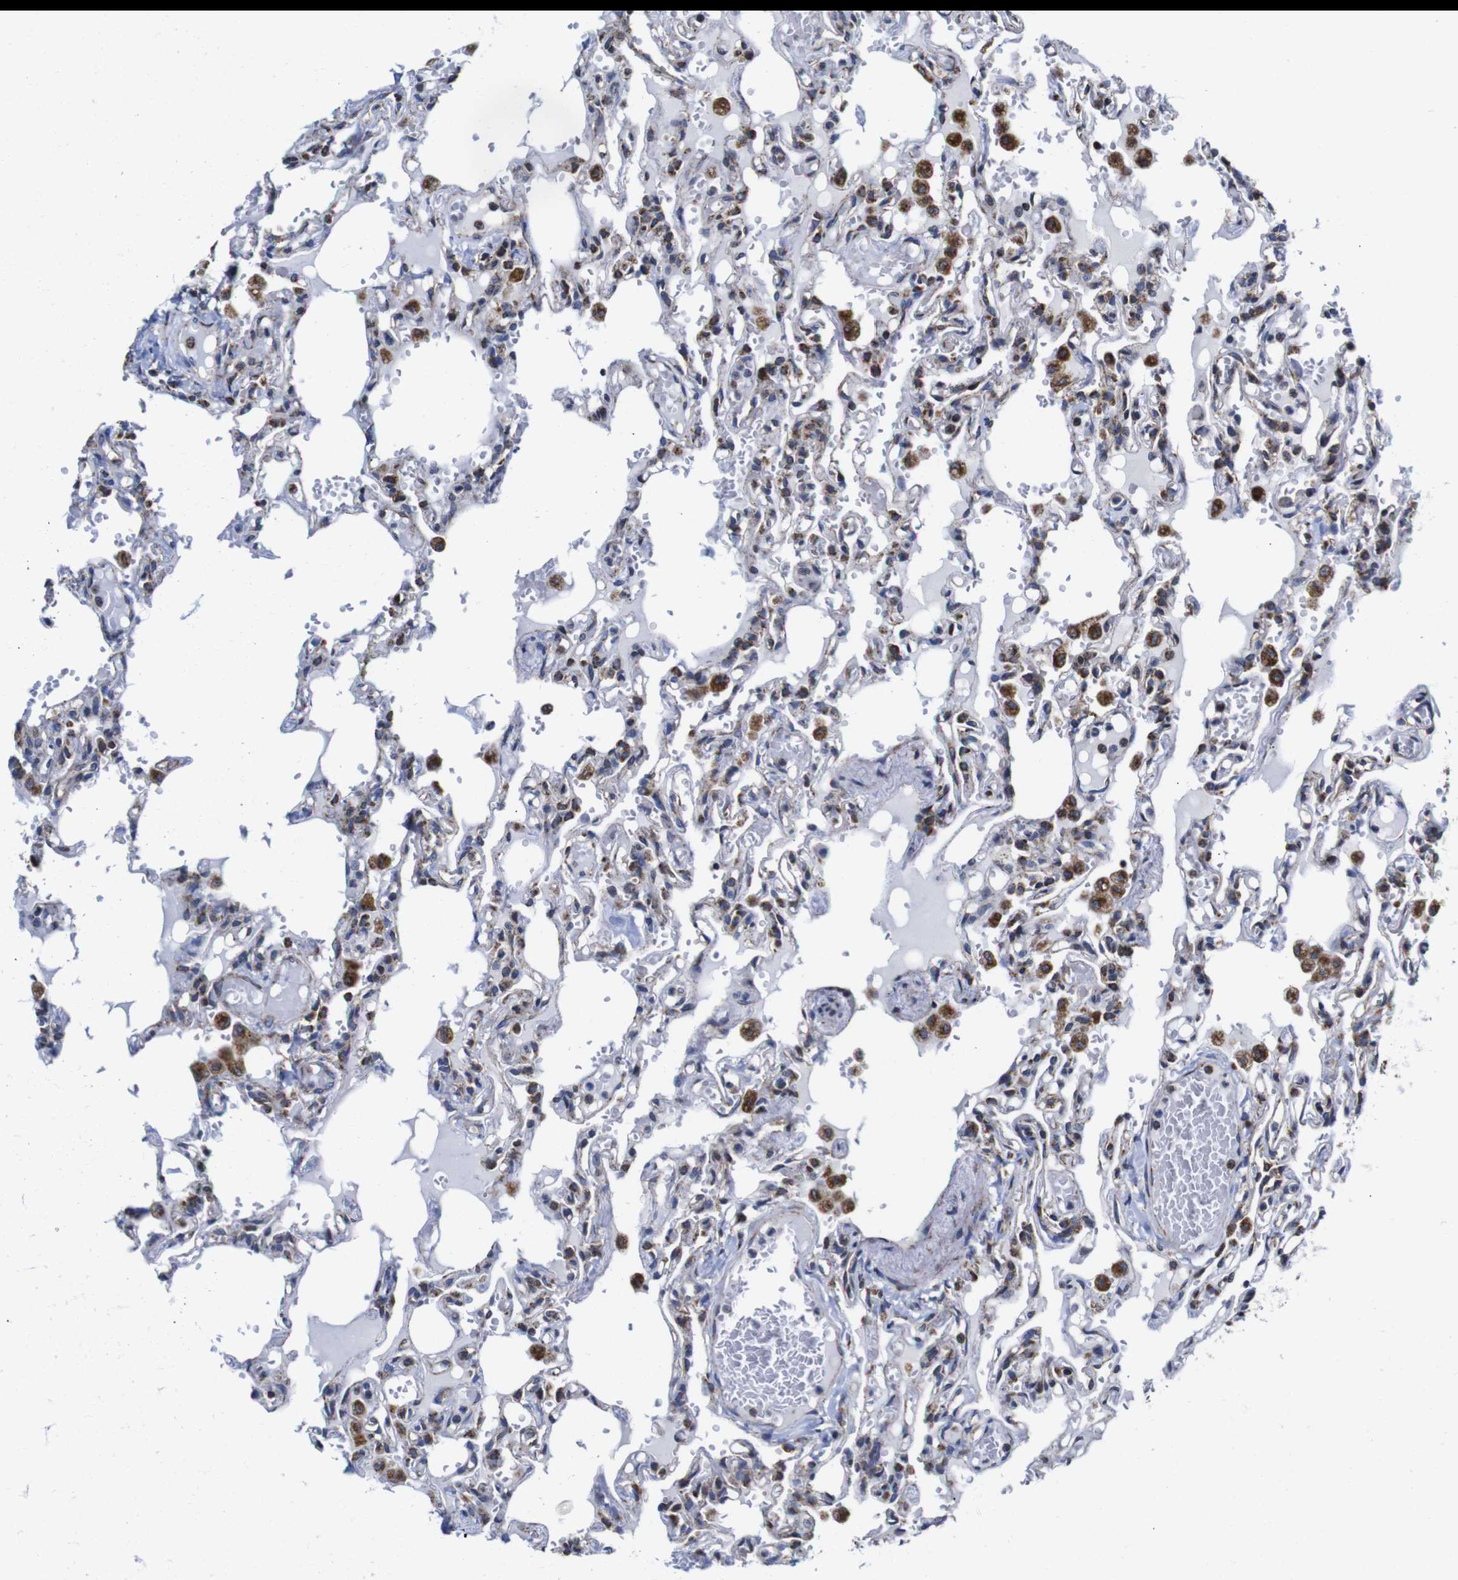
{"staining": {"intensity": "weak", "quantity": "25%-75%", "location": "cytoplasmic/membranous"}, "tissue": "lung", "cell_type": "Alveolar cells", "image_type": "normal", "snomed": [{"axis": "morphology", "description": "Normal tissue, NOS"}, {"axis": "topography", "description": "Lung"}], "caption": "This is a micrograph of IHC staining of benign lung, which shows weak expression in the cytoplasmic/membranous of alveolar cells.", "gene": "C17orf80", "patient": {"sex": "male", "age": 21}}